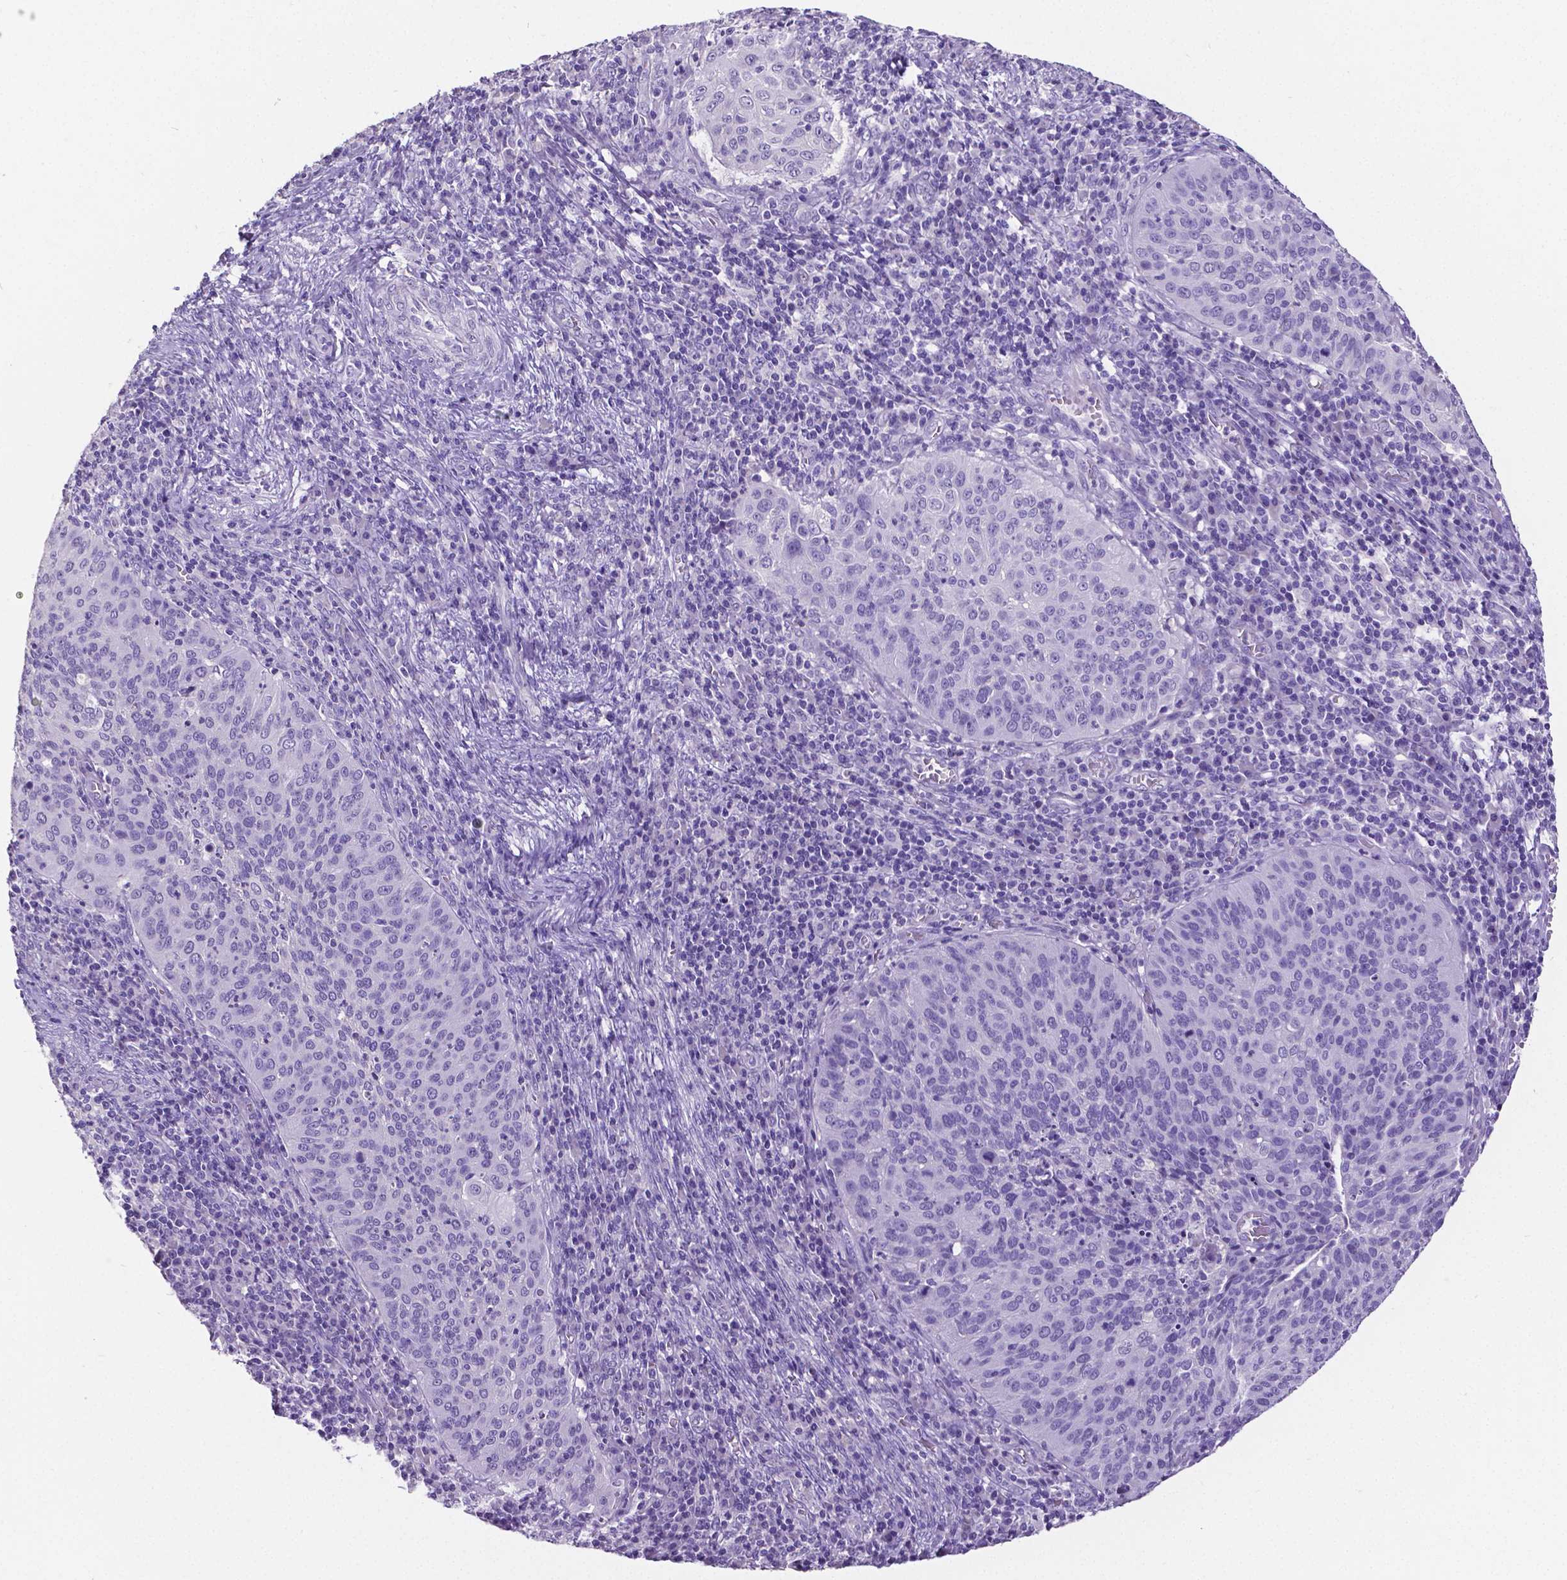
{"staining": {"intensity": "negative", "quantity": "none", "location": "none"}, "tissue": "cervical cancer", "cell_type": "Tumor cells", "image_type": "cancer", "snomed": [{"axis": "morphology", "description": "Squamous cell carcinoma, NOS"}, {"axis": "topography", "description": "Cervix"}], "caption": "Micrograph shows no significant protein positivity in tumor cells of cervical cancer. Nuclei are stained in blue.", "gene": "SATB2", "patient": {"sex": "female", "age": 39}}